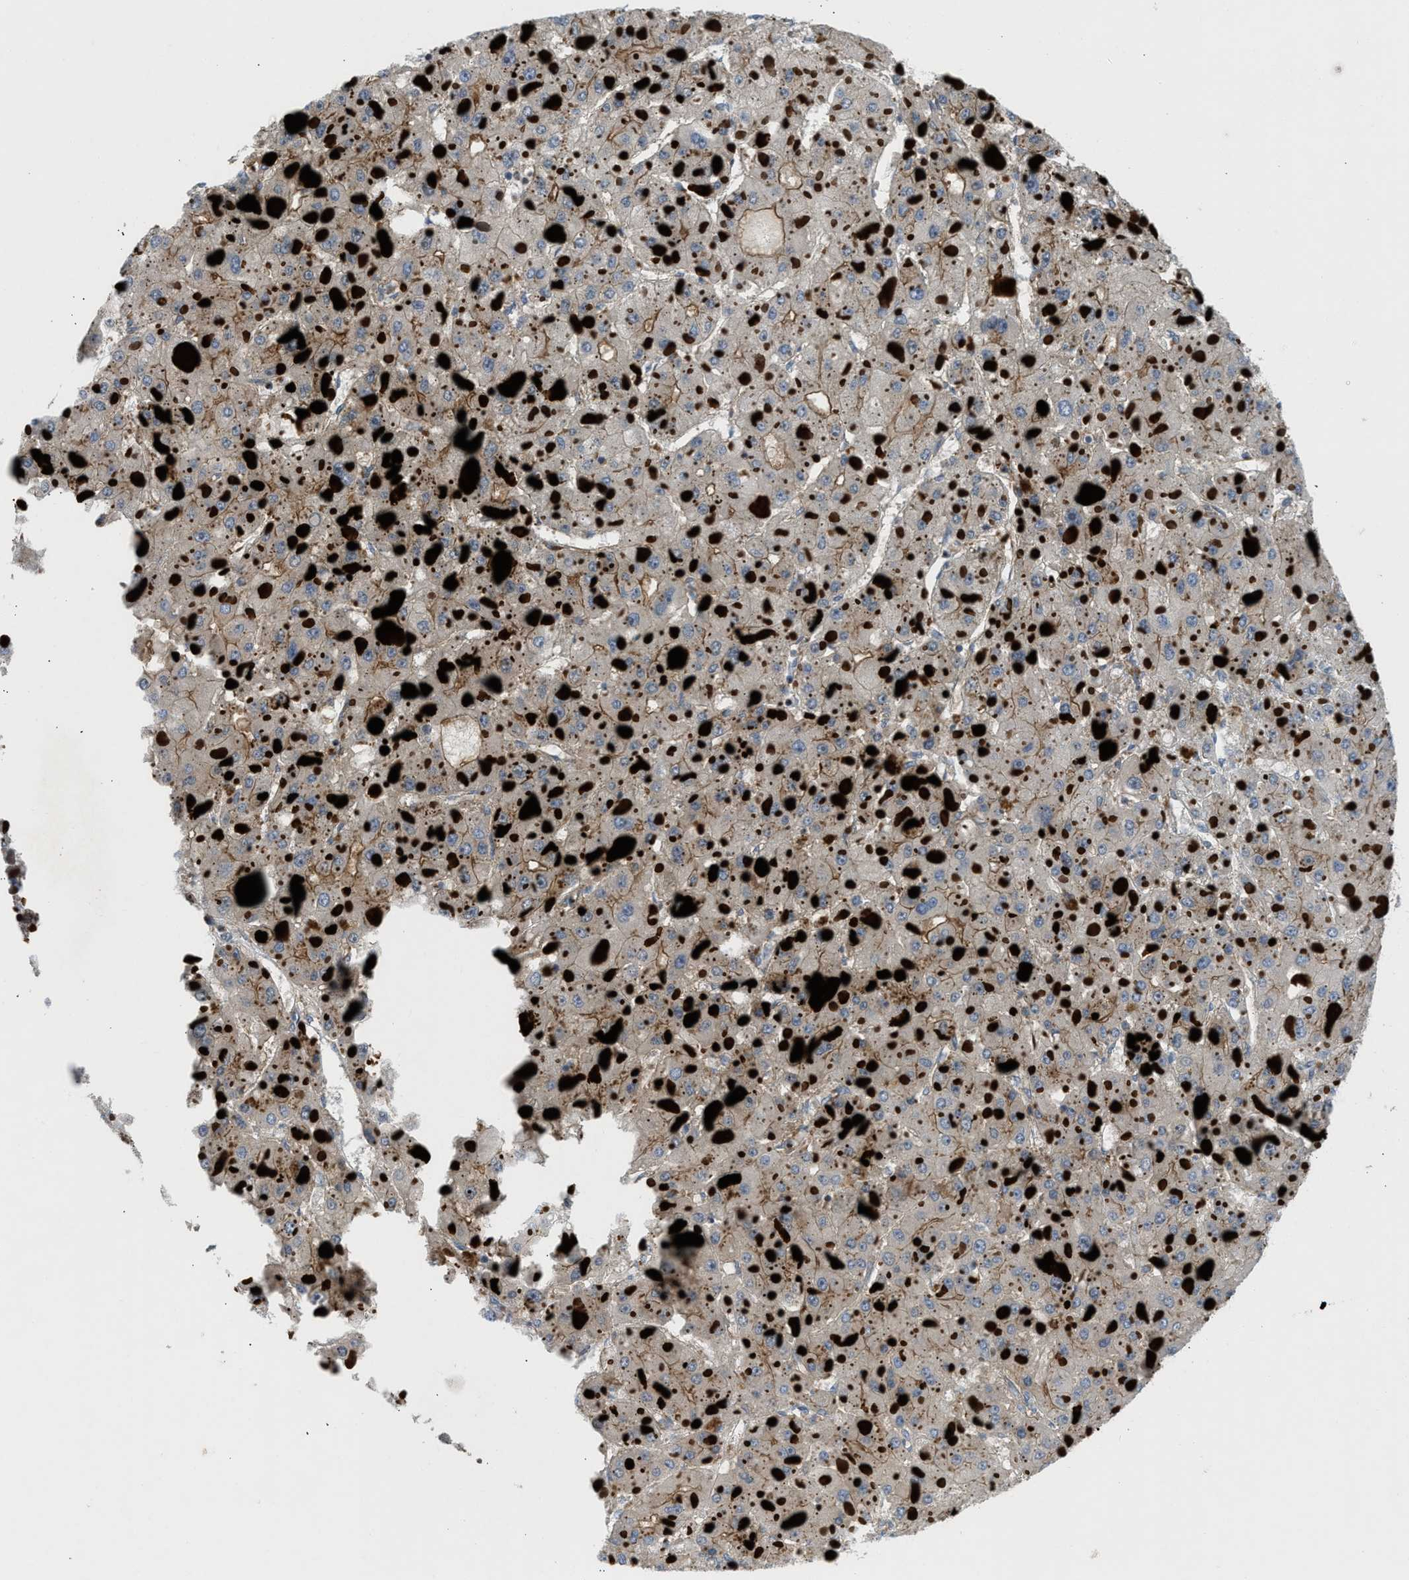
{"staining": {"intensity": "moderate", "quantity": "25%-75%", "location": "cytoplasmic/membranous"}, "tissue": "liver cancer", "cell_type": "Tumor cells", "image_type": "cancer", "snomed": [{"axis": "morphology", "description": "Carcinoma, Hepatocellular, NOS"}, {"axis": "topography", "description": "Liver"}], "caption": "Immunohistochemical staining of liver cancer shows moderate cytoplasmic/membranous protein positivity in approximately 25%-75% of tumor cells.", "gene": "NYNRIN", "patient": {"sex": "female", "age": 73}}